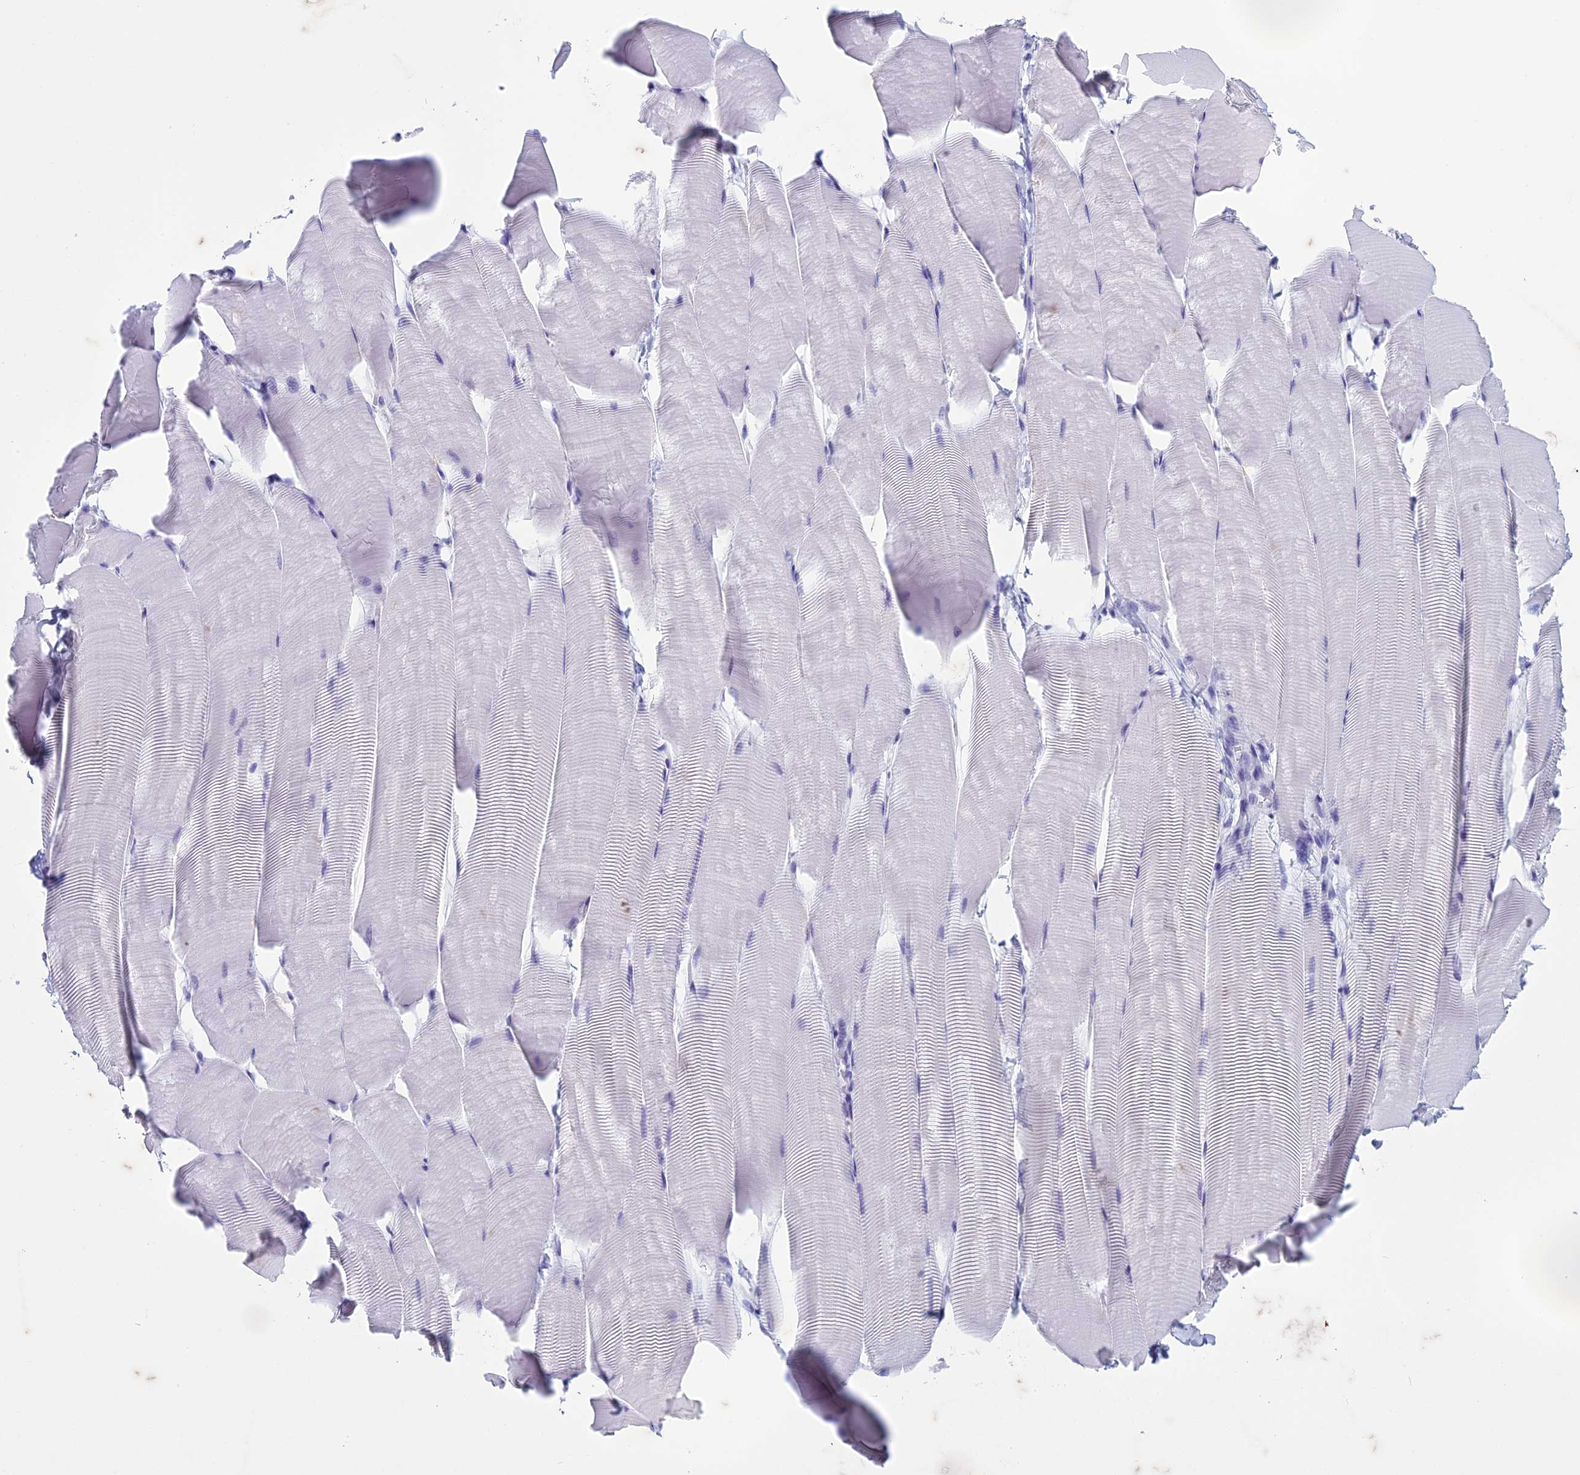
{"staining": {"intensity": "negative", "quantity": "none", "location": "none"}, "tissue": "skeletal muscle", "cell_type": "Myocytes", "image_type": "normal", "snomed": [{"axis": "morphology", "description": "Normal tissue, NOS"}, {"axis": "topography", "description": "Skeletal muscle"}], "caption": "DAB immunohistochemical staining of unremarkable skeletal muscle displays no significant staining in myocytes.", "gene": "HMGB4", "patient": {"sex": "male", "age": 25}}